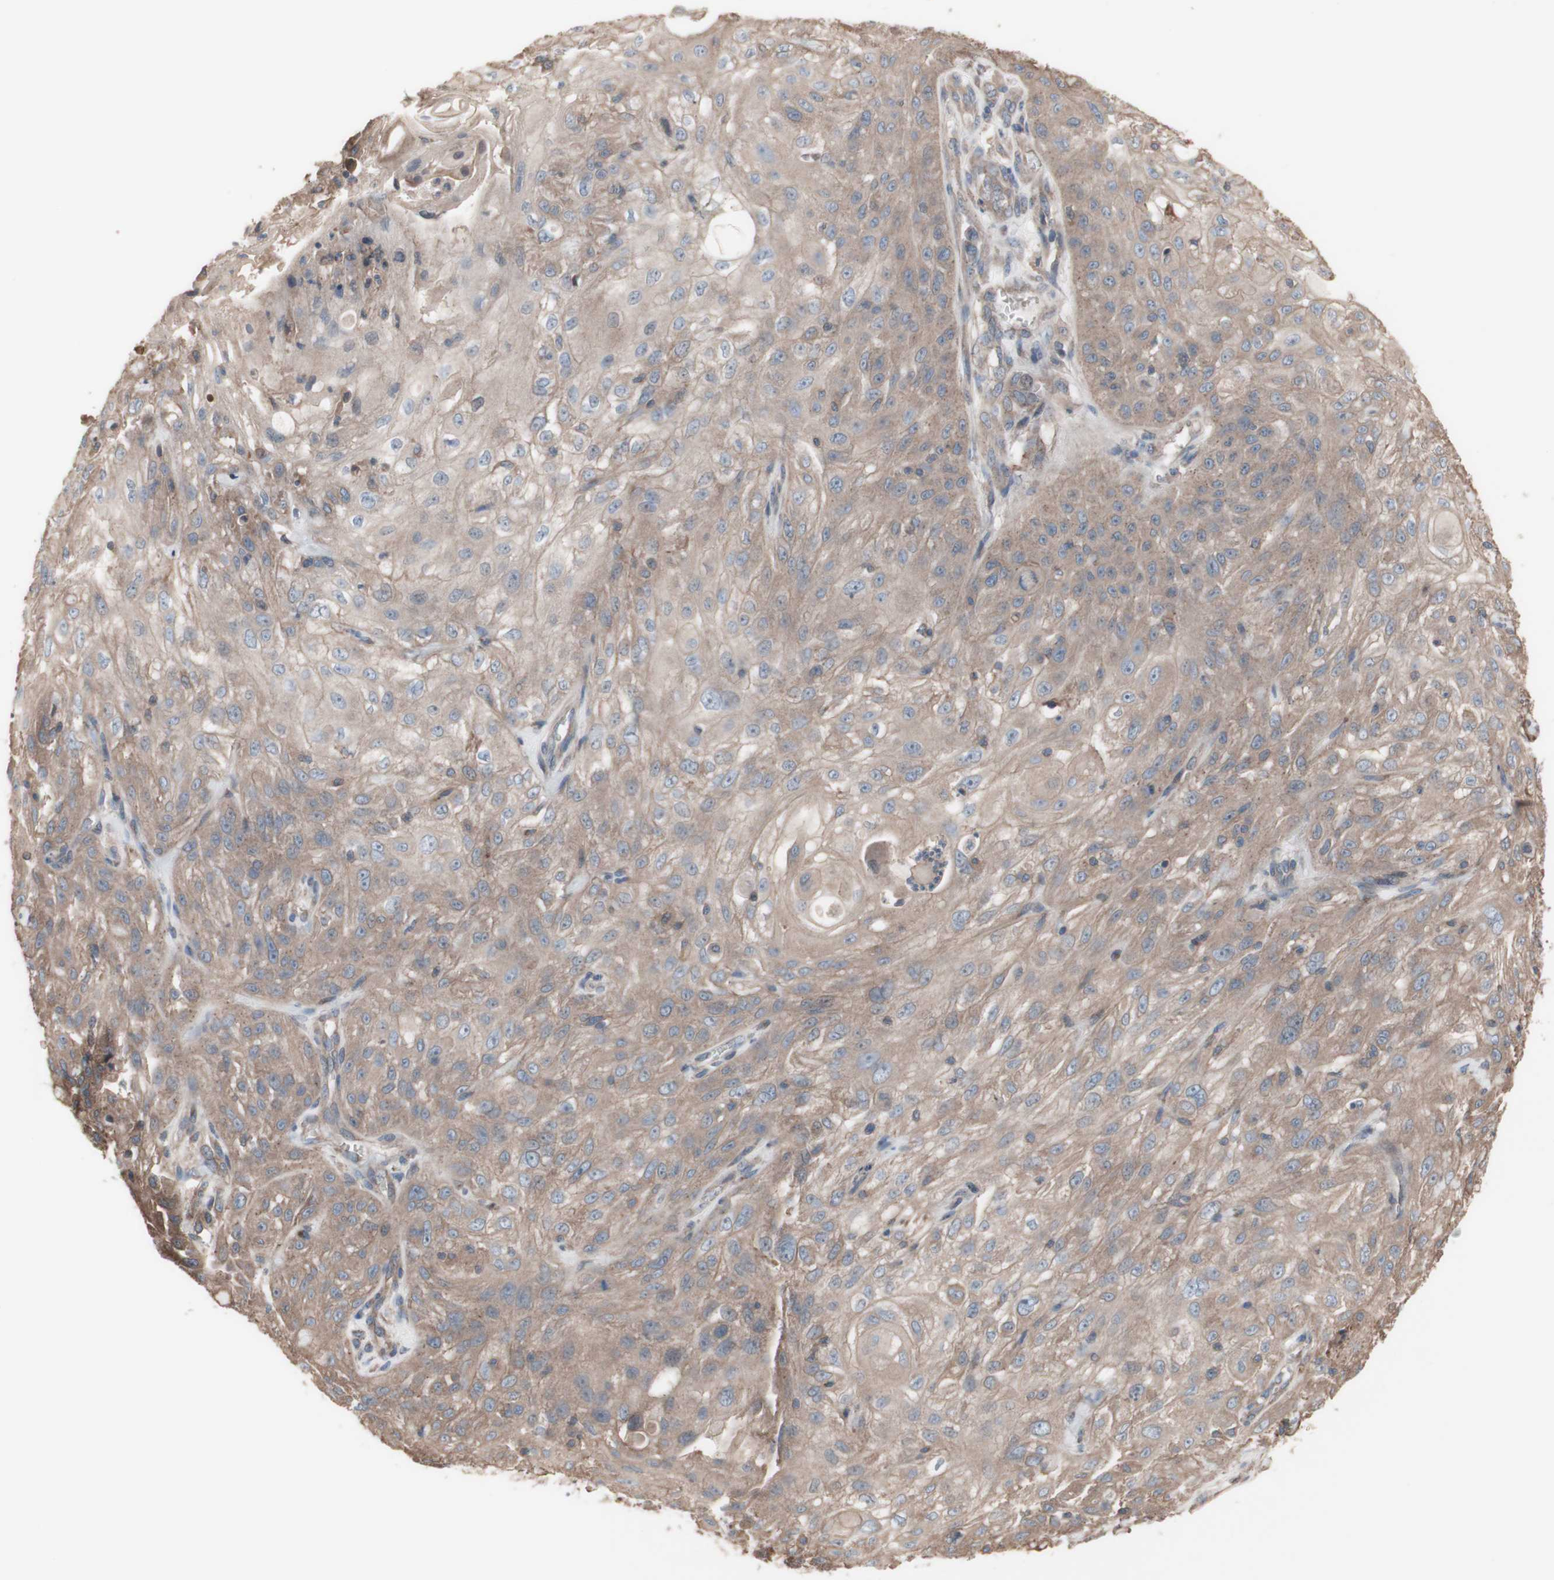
{"staining": {"intensity": "moderate", "quantity": ">75%", "location": "cytoplasmic/membranous"}, "tissue": "skin cancer", "cell_type": "Tumor cells", "image_type": "cancer", "snomed": [{"axis": "morphology", "description": "Squamous cell carcinoma, NOS"}, {"axis": "topography", "description": "Skin"}], "caption": "A medium amount of moderate cytoplasmic/membranous staining is present in about >75% of tumor cells in skin cancer tissue.", "gene": "COPB1", "patient": {"sex": "male", "age": 75}}